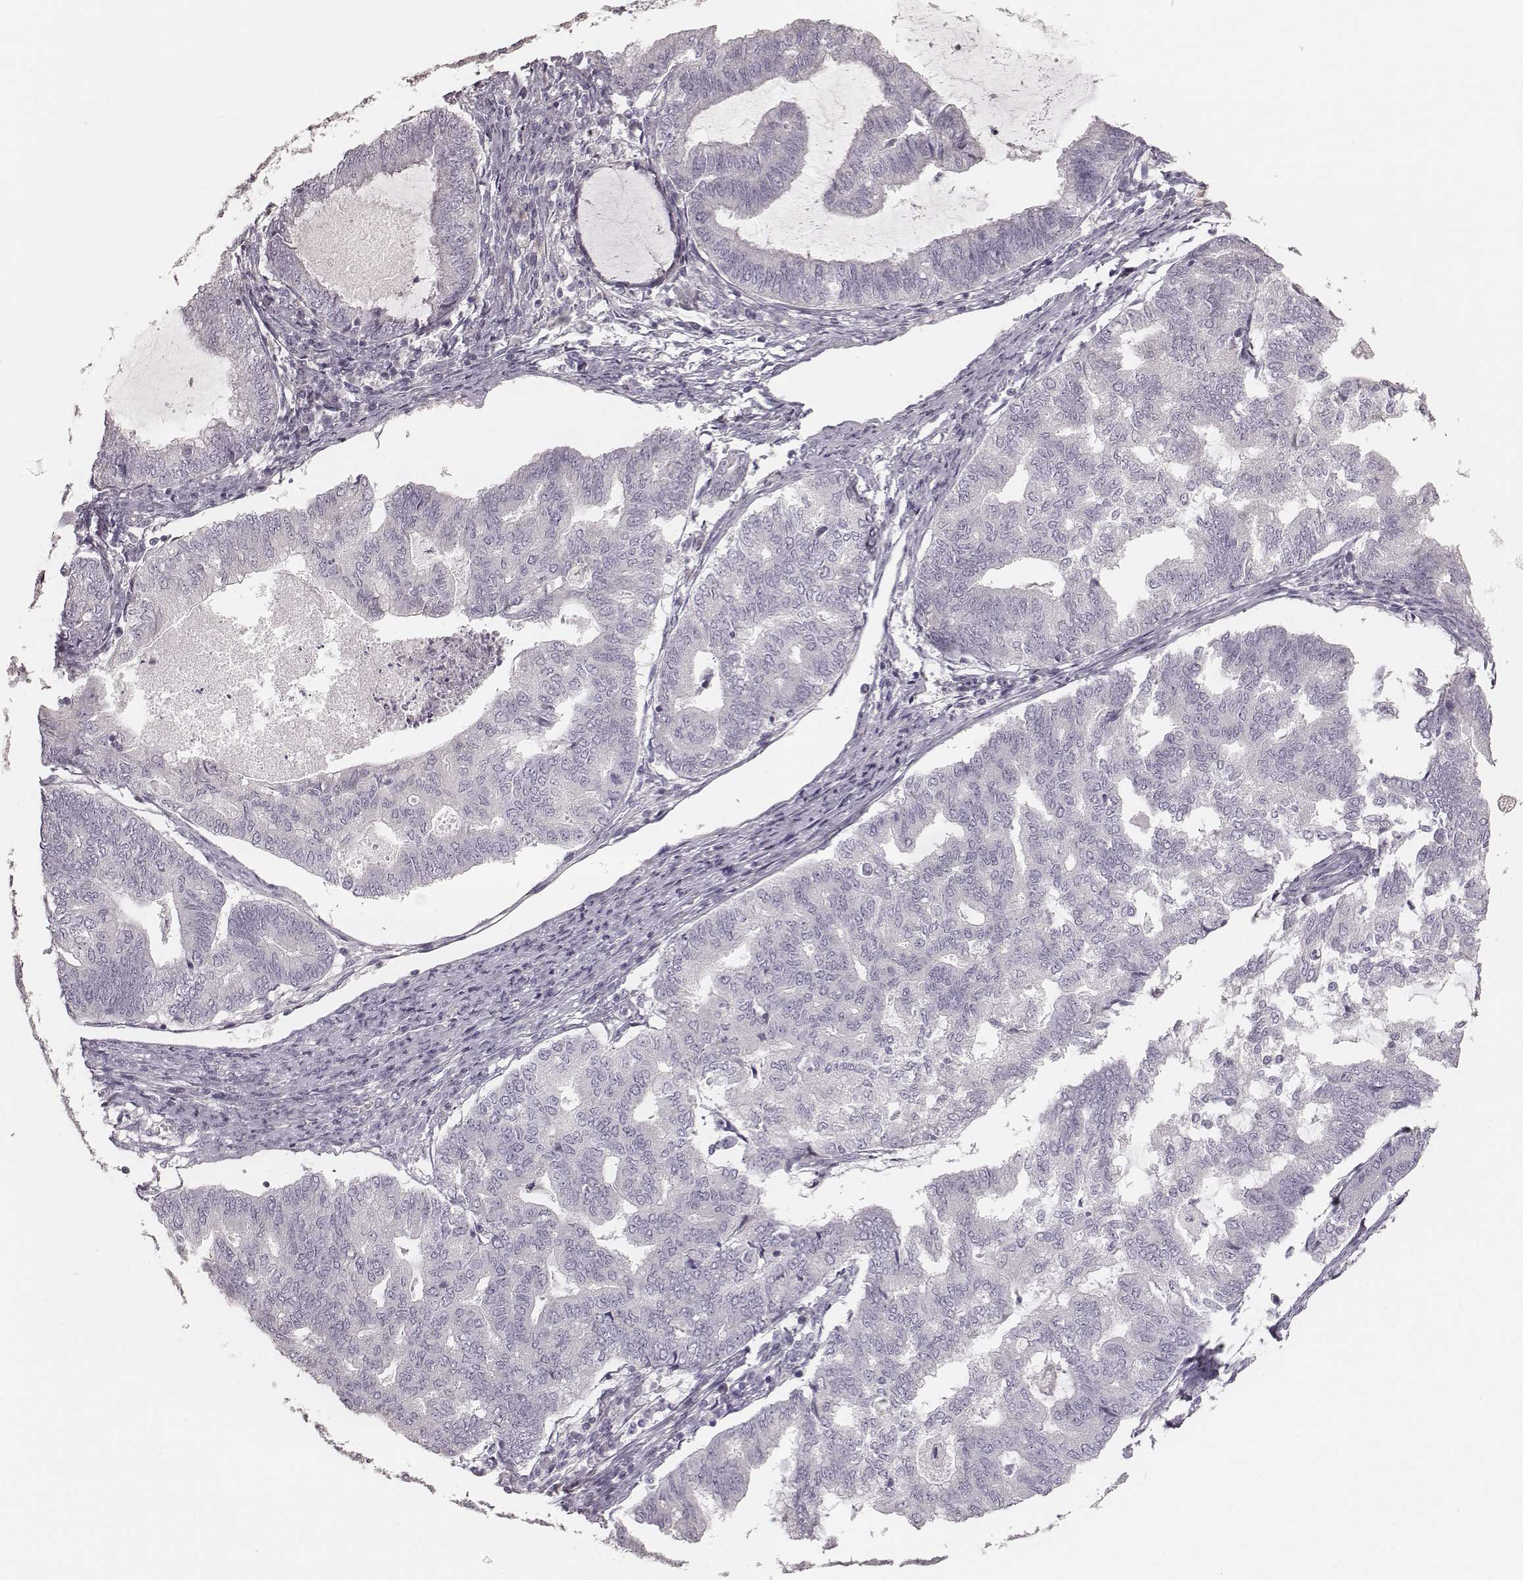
{"staining": {"intensity": "negative", "quantity": "none", "location": "none"}, "tissue": "endometrial cancer", "cell_type": "Tumor cells", "image_type": "cancer", "snomed": [{"axis": "morphology", "description": "Adenocarcinoma, NOS"}, {"axis": "topography", "description": "Endometrium"}], "caption": "Tumor cells show no significant protein staining in endometrial adenocarcinoma.", "gene": "ZP4", "patient": {"sex": "female", "age": 79}}